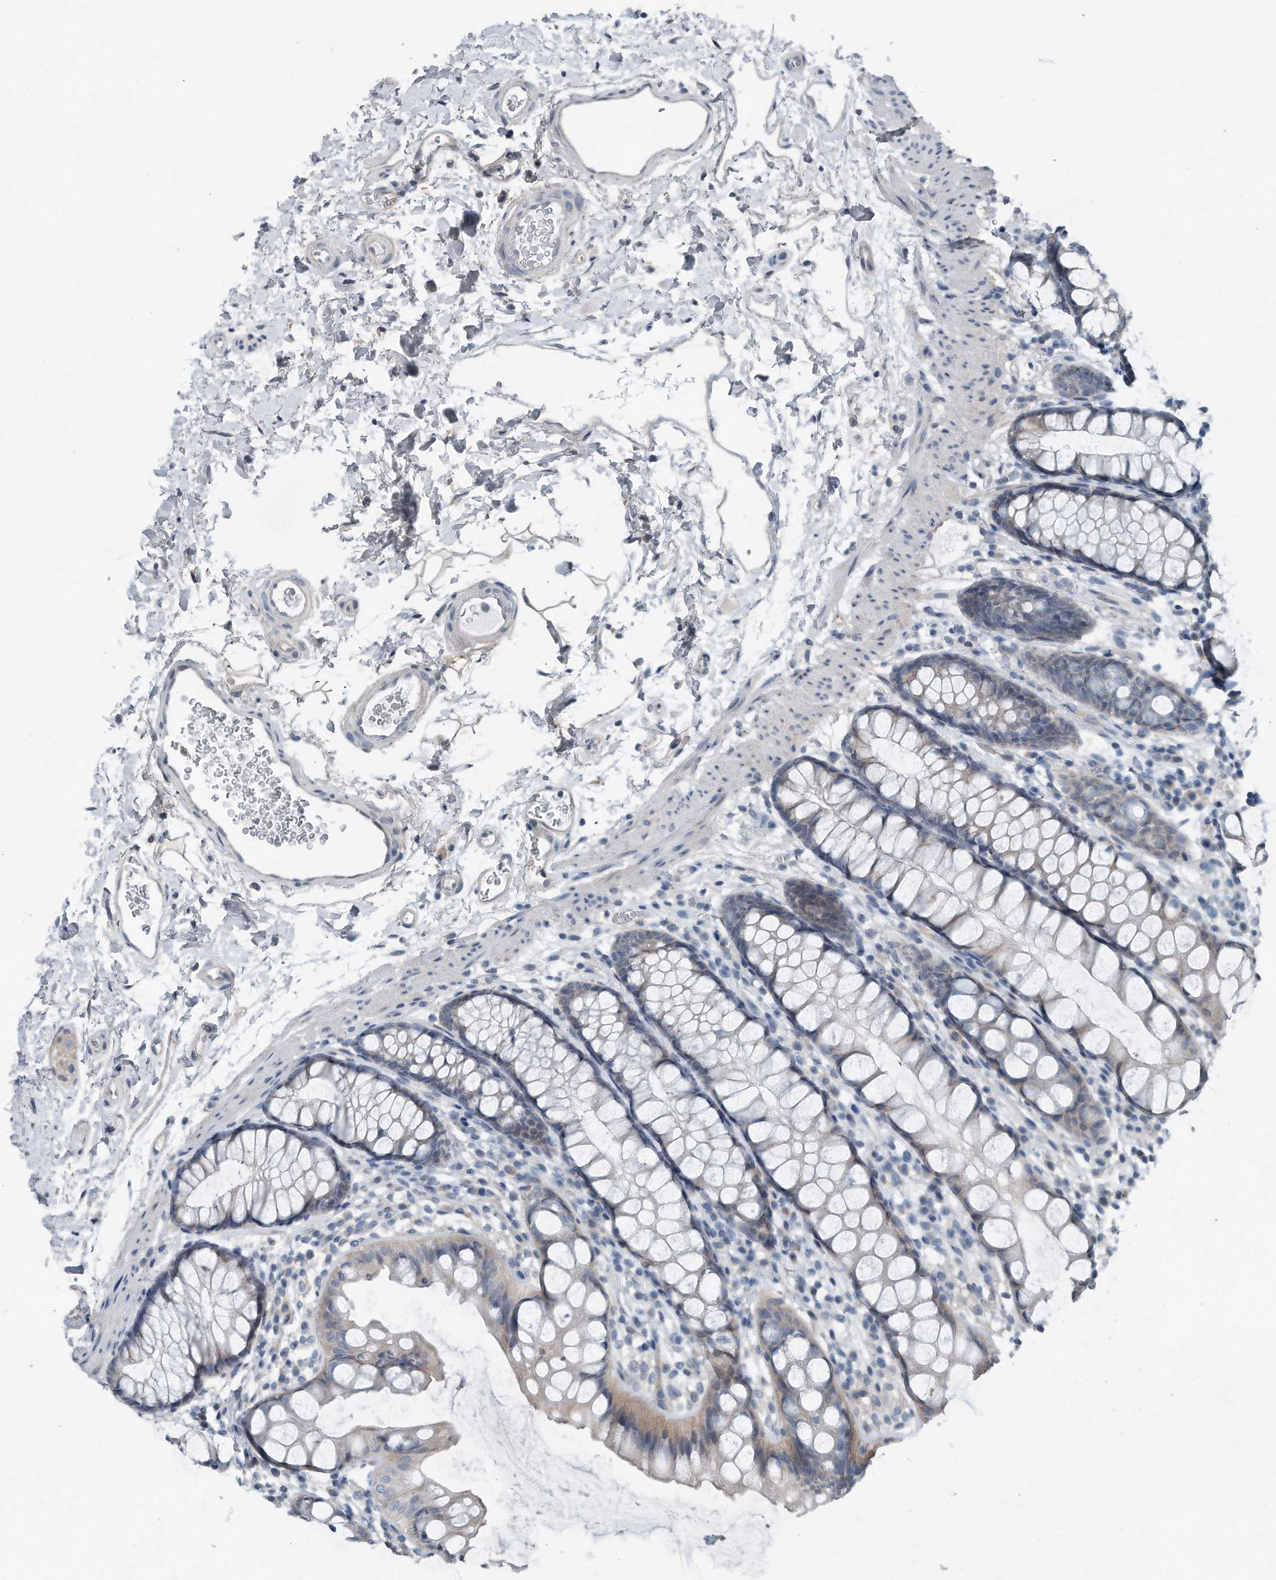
{"staining": {"intensity": "negative", "quantity": "none", "location": "none"}, "tissue": "rectum", "cell_type": "Glandular cells", "image_type": "normal", "snomed": [{"axis": "morphology", "description": "Normal tissue, NOS"}, {"axis": "topography", "description": "Rectum"}], "caption": "This micrograph is of unremarkable rectum stained with IHC to label a protein in brown with the nuclei are counter-stained blue. There is no staining in glandular cells. Nuclei are stained in blue.", "gene": "YRDC", "patient": {"sex": "female", "age": 65}}